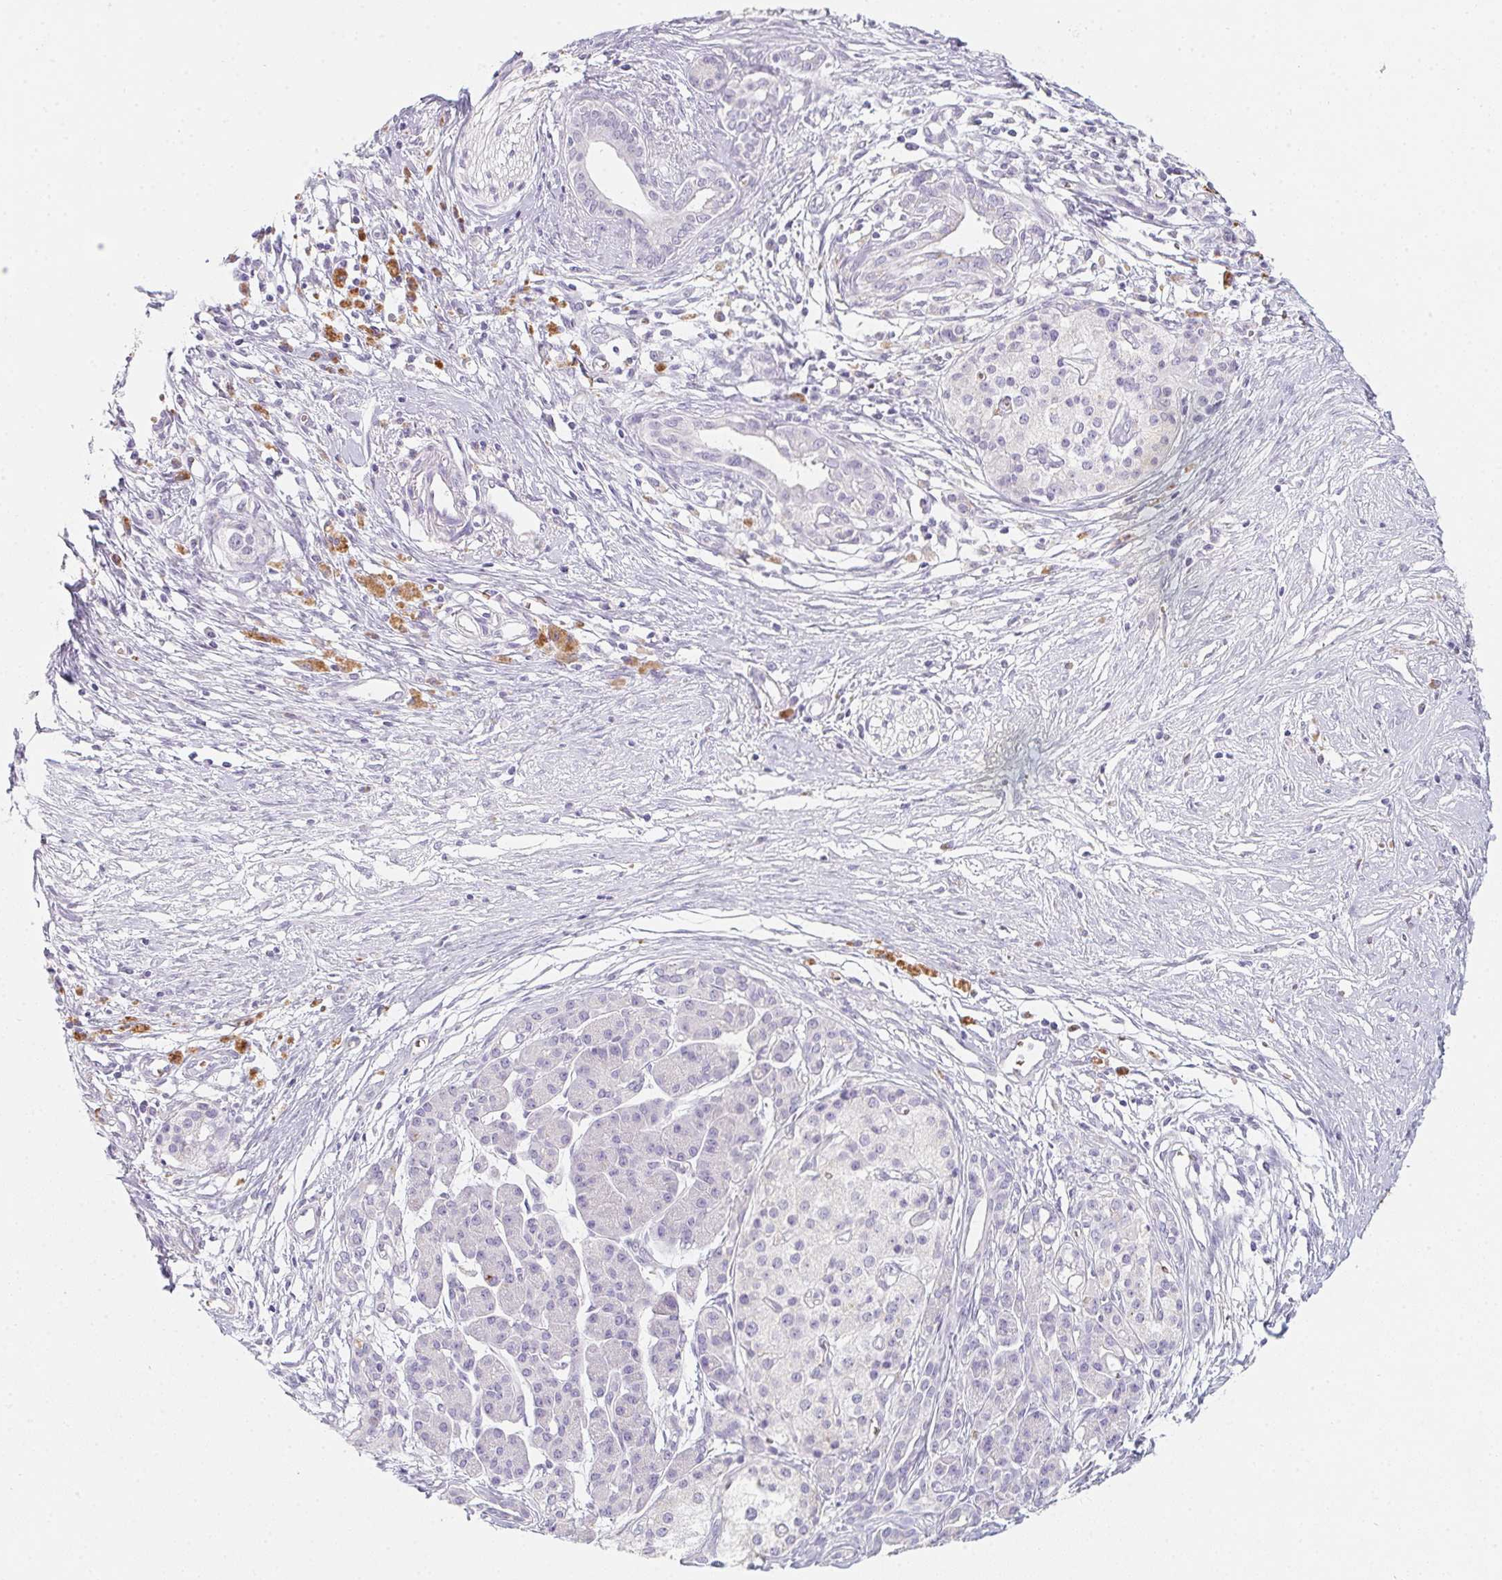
{"staining": {"intensity": "negative", "quantity": "none", "location": "none"}, "tissue": "pancreatic cancer", "cell_type": "Tumor cells", "image_type": "cancer", "snomed": [{"axis": "morphology", "description": "Adenocarcinoma, NOS"}, {"axis": "topography", "description": "Pancreas"}], "caption": "An IHC image of pancreatic cancer is shown. There is no staining in tumor cells of pancreatic cancer.", "gene": "DCD", "patient": {"sex": "female", "age": 47}}